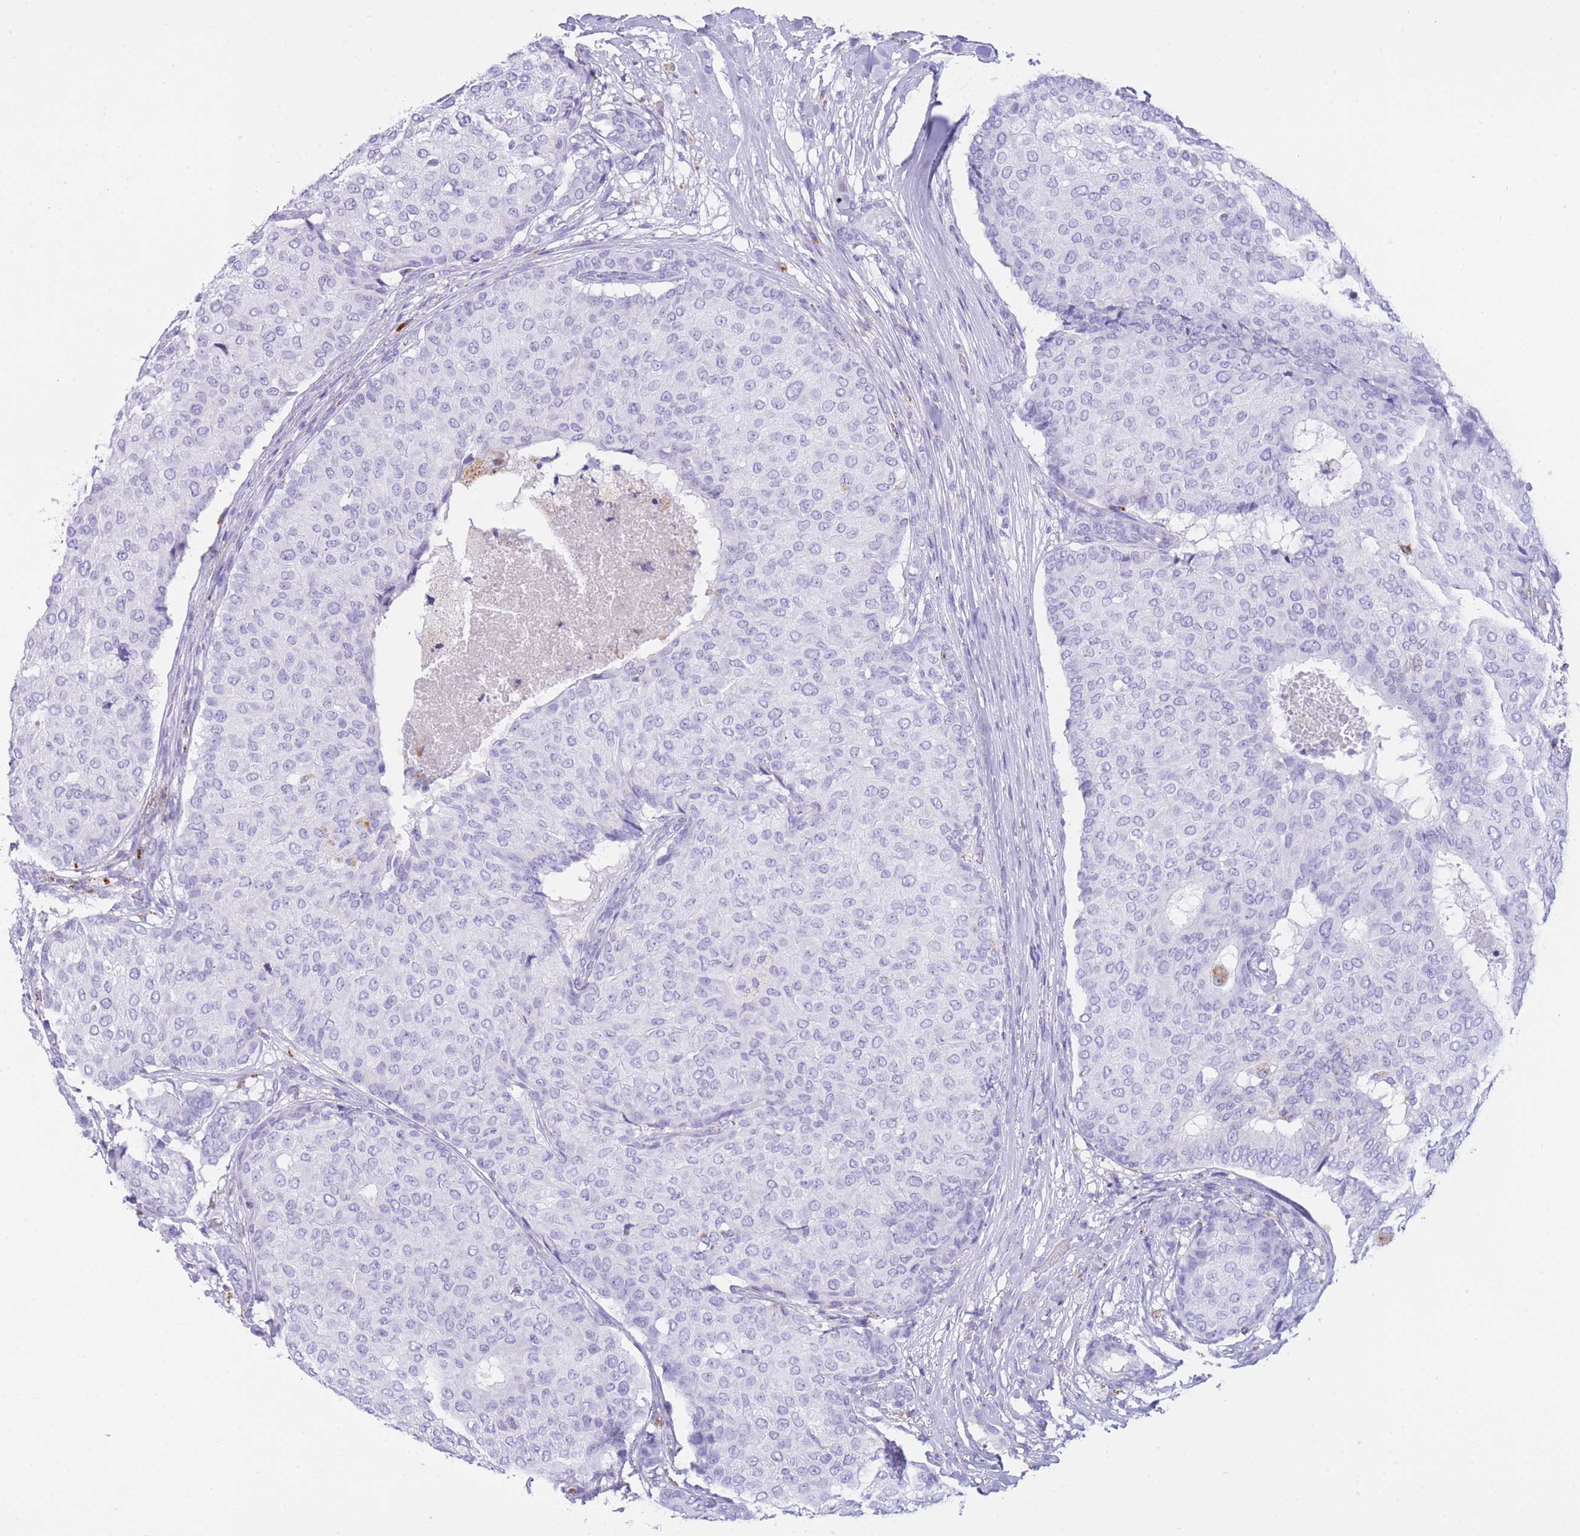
{"staining": {"intensity": "negative", "quantity": "none", "location": "none"}, "tissue": "breast cancer", "cell_type": "Tumor cells", "image_type": "cancer", "snomed": [{"axis": "morphology", "description": "Duct carcinoma"}, {"axis": "topography", "description": "Breast"}], "caption": "Human breast cancer stained for a protein using IHC exhibits no expression in tumor cells.", "gene": "PLBD1", "patient": {"sex": "female", "age": 75}}